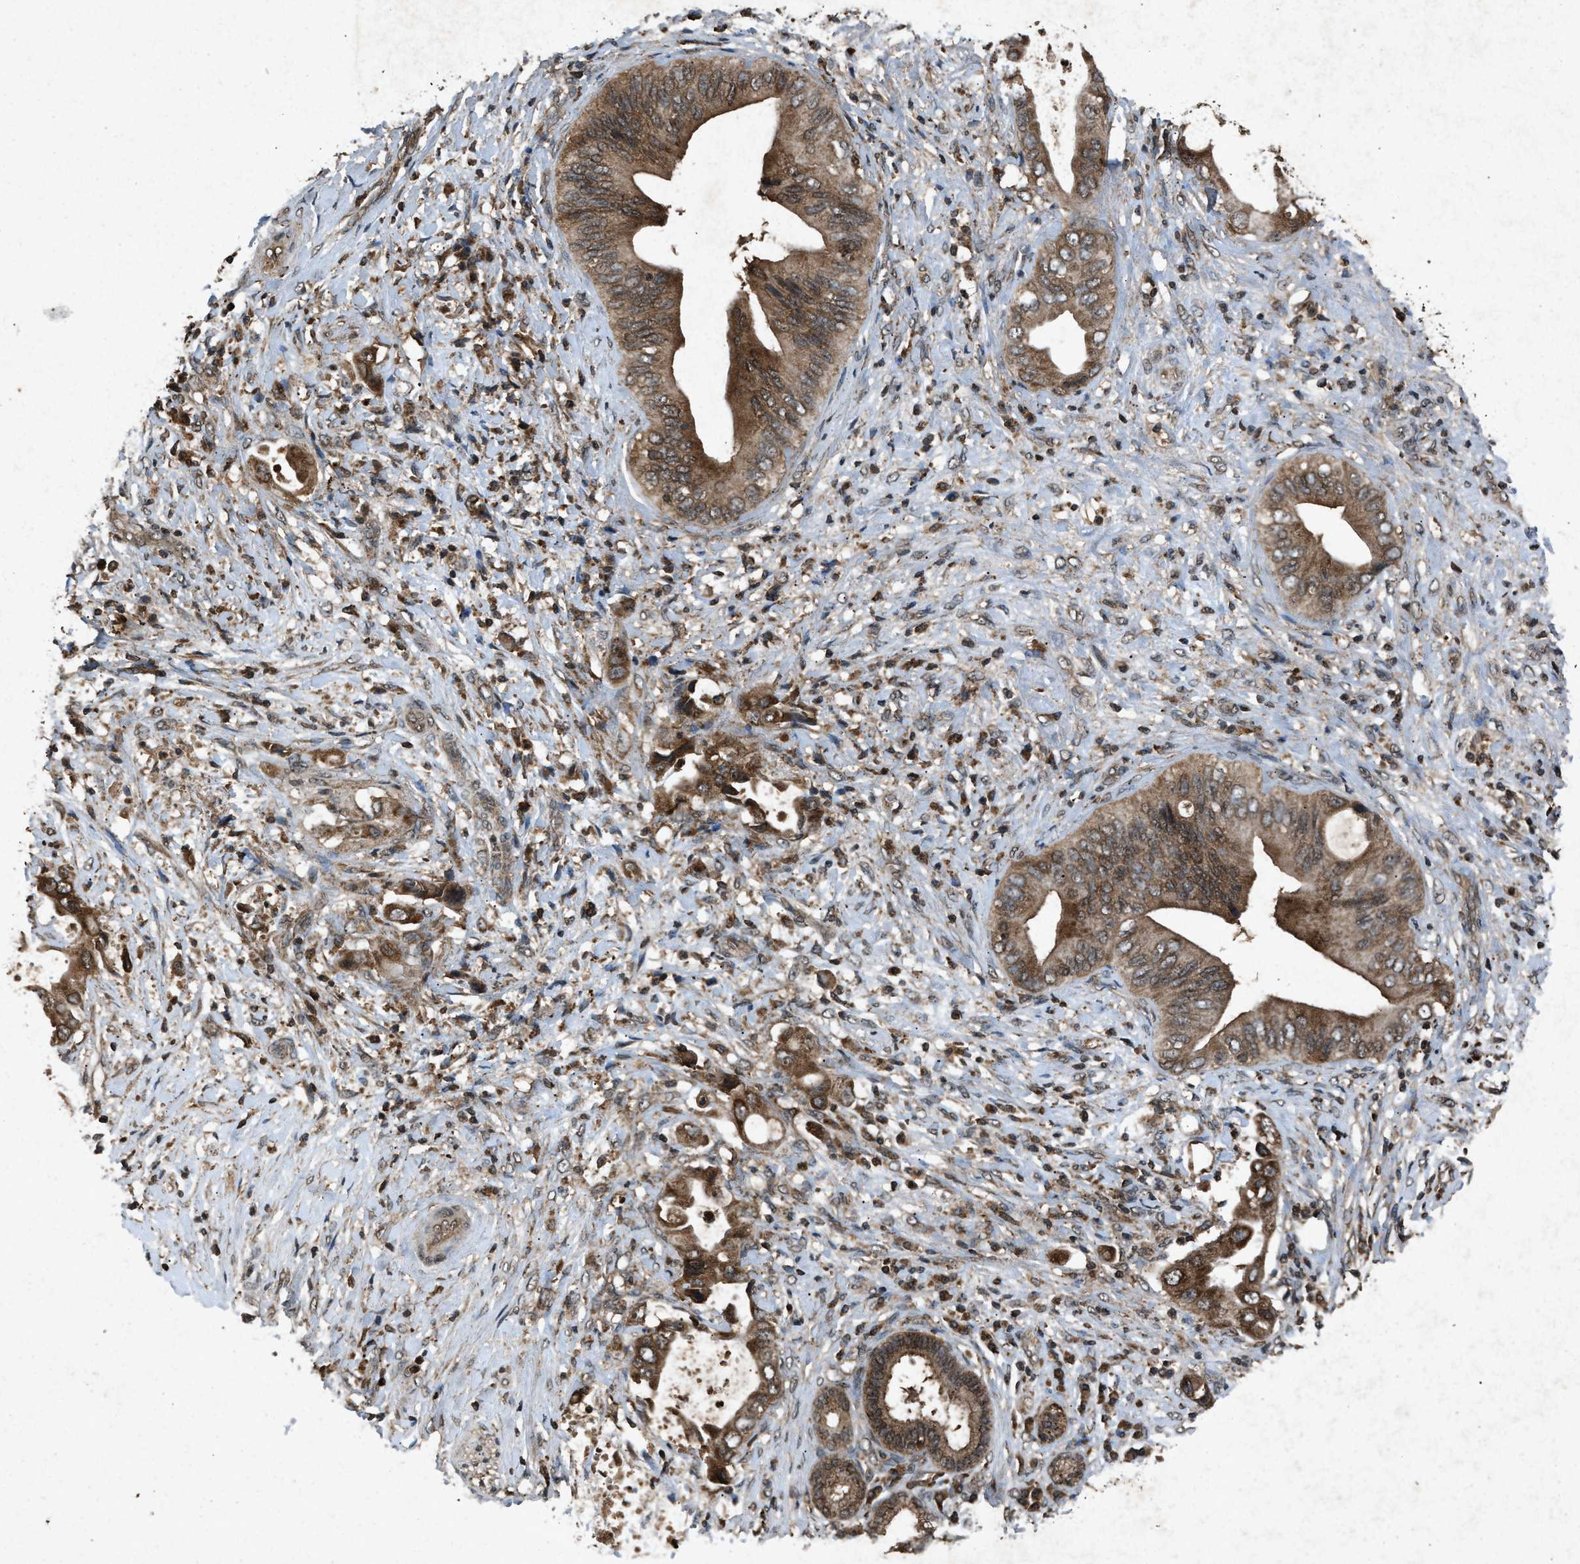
{"staining": {"intensity": "moderate", "quantity": ">75%", "location": "cytoplasmic/membranous"}, "tissue": "liver cancer", "cell_type": "Tumor cells", "image_type": "cancer", "snomed": [{"axis": "morphology", "description": "Cholangiocarcinoma"}, {"axis": "topography", "description": "Liver"}], "caption": "Liver cholangiocarcinoma stained for a protein reveals moderate cytoplasmic/membranous positivity in tumor cells.", "gene": "OAS1", "patient": {"sex": "male", "age": 58}}